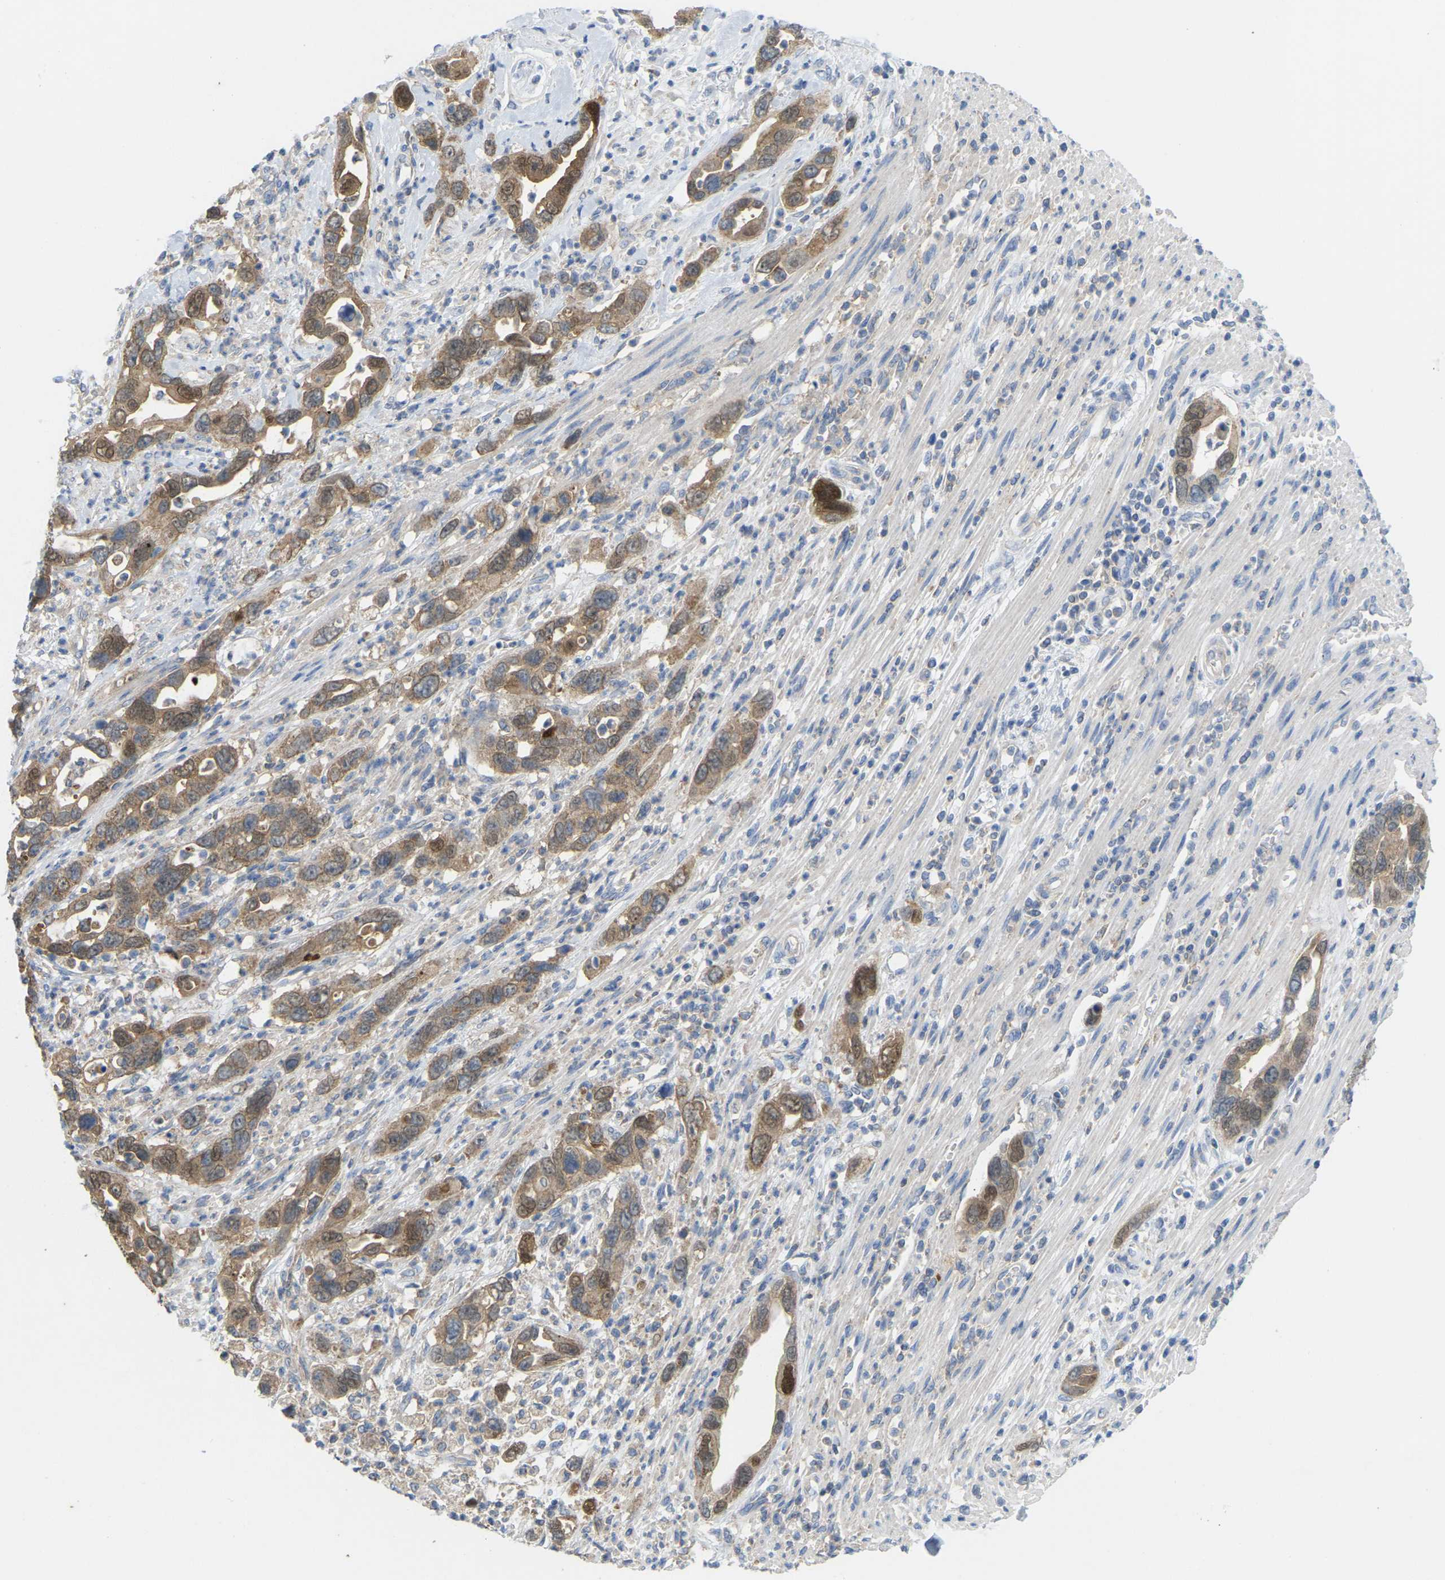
{"staining": {"intensity": "moderate", "quantity": ">75%", "location": "cytoplasmic/membranous"}, "tissue": "pancreatic cancer", "cell_type": "Tumor cells", "image_type": "cancer", "snomed": [{"axis": "morphology", "description": "Adenocarcinoma, NOS"}, {"axis": "topography", "description": "Pancreas"}], "caption": "About >75% of tumor cells in pancreatic adenocarcinoma reveal moderate cytoplasmic/membranous protein staining as visualized by brown immunohistochemical staining.", "gene": "SERPINB5", "patient": {"sex": "female", "age": 70}}